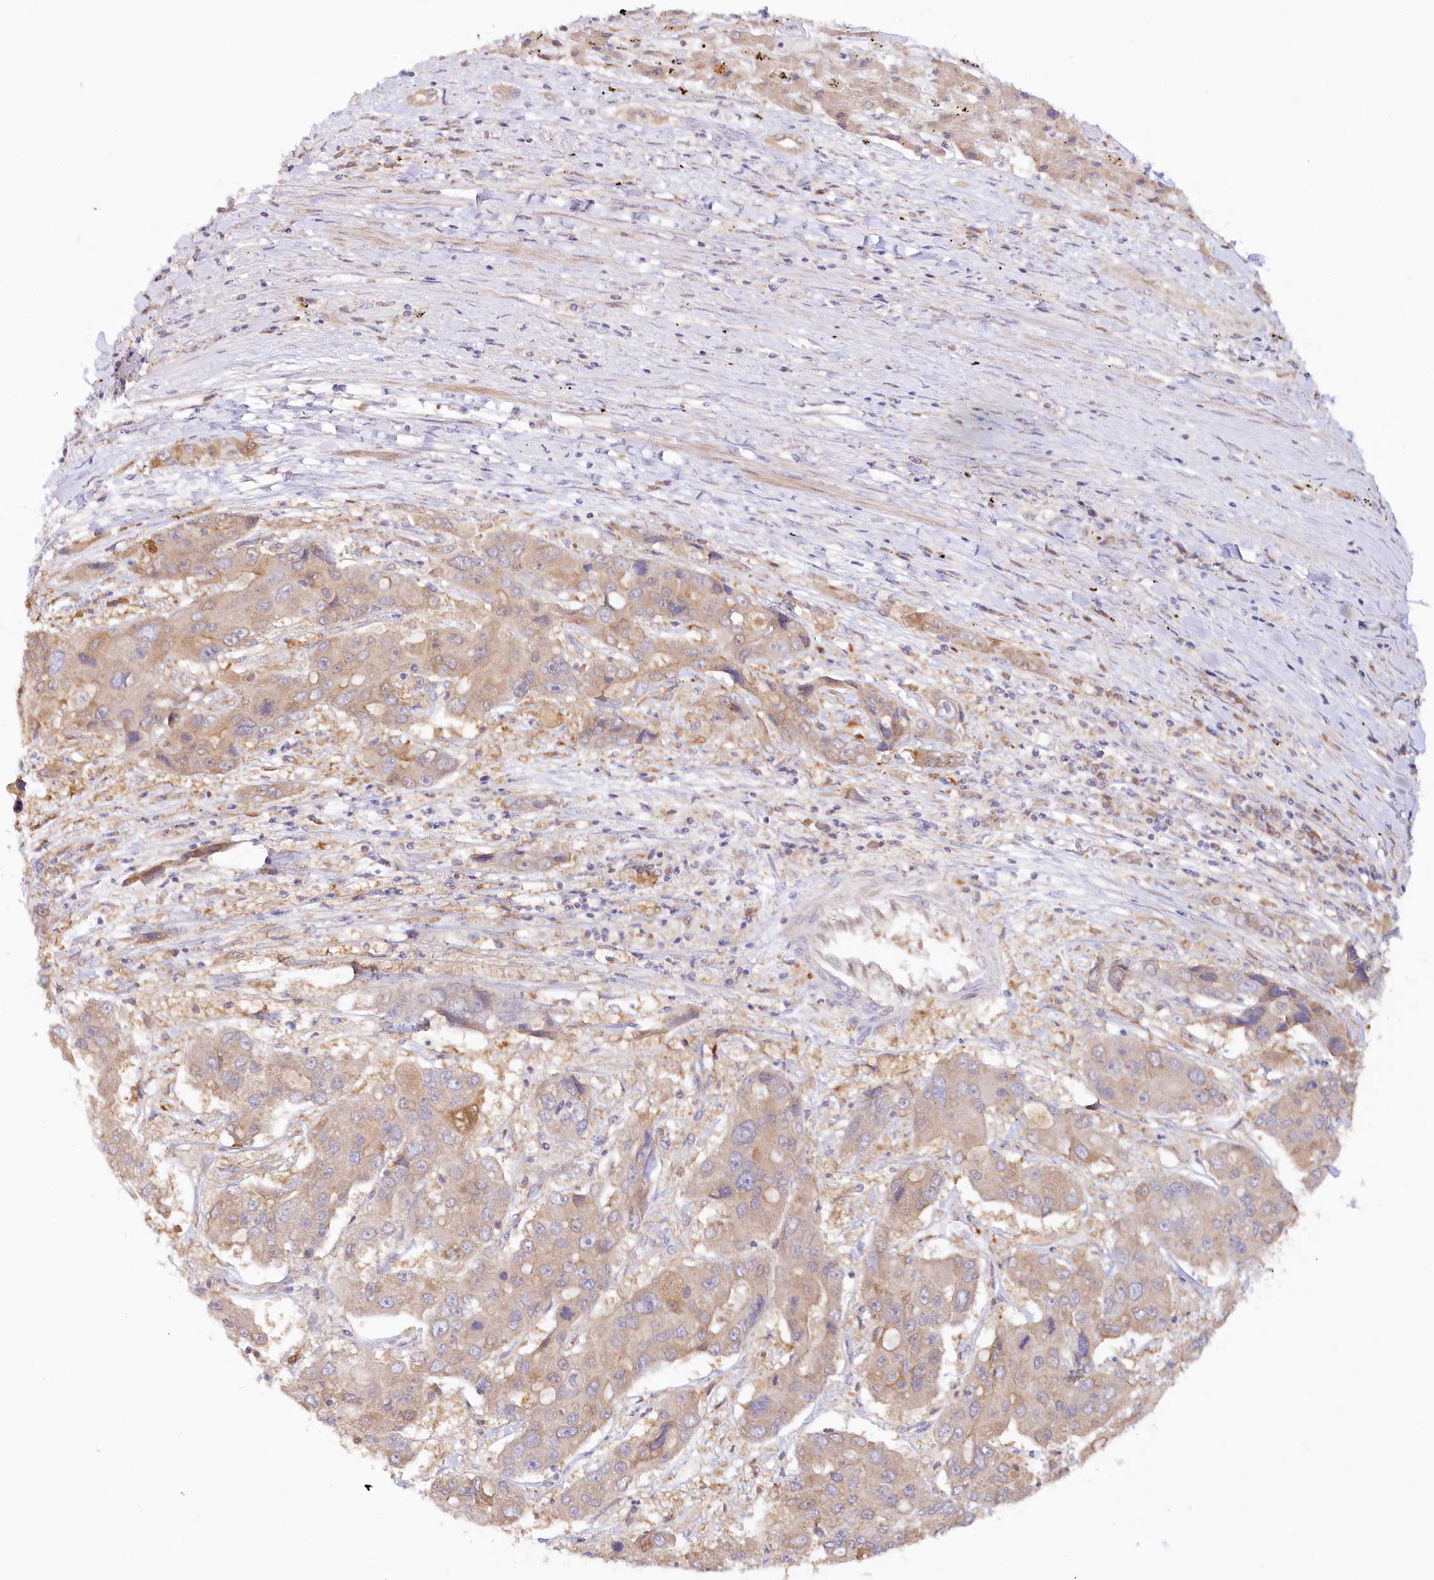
{"staining": {"intensity": "weak", "quantity": "<25%", "location": "cytoplasmic/membranous"}, "tissue": "liver cancer", "cell_type": "Tumor cells", "image_type": "cancer", "snomed": [{"axis": "morphology", "description": "Cholangiocarcinoma"}, {"axis": "topography", "description": "Liver"}], "caption": "IHC photomicrograph of liver cholangiocarcinoma stained for a protein (brown), which shows no staining in tumor cells. (DAB (3,3'-diaminobenzidine) IHC with hematoxylin counter stain).", "gene": "PAIP2", "patient": {"sex": "male", "age": 67}}